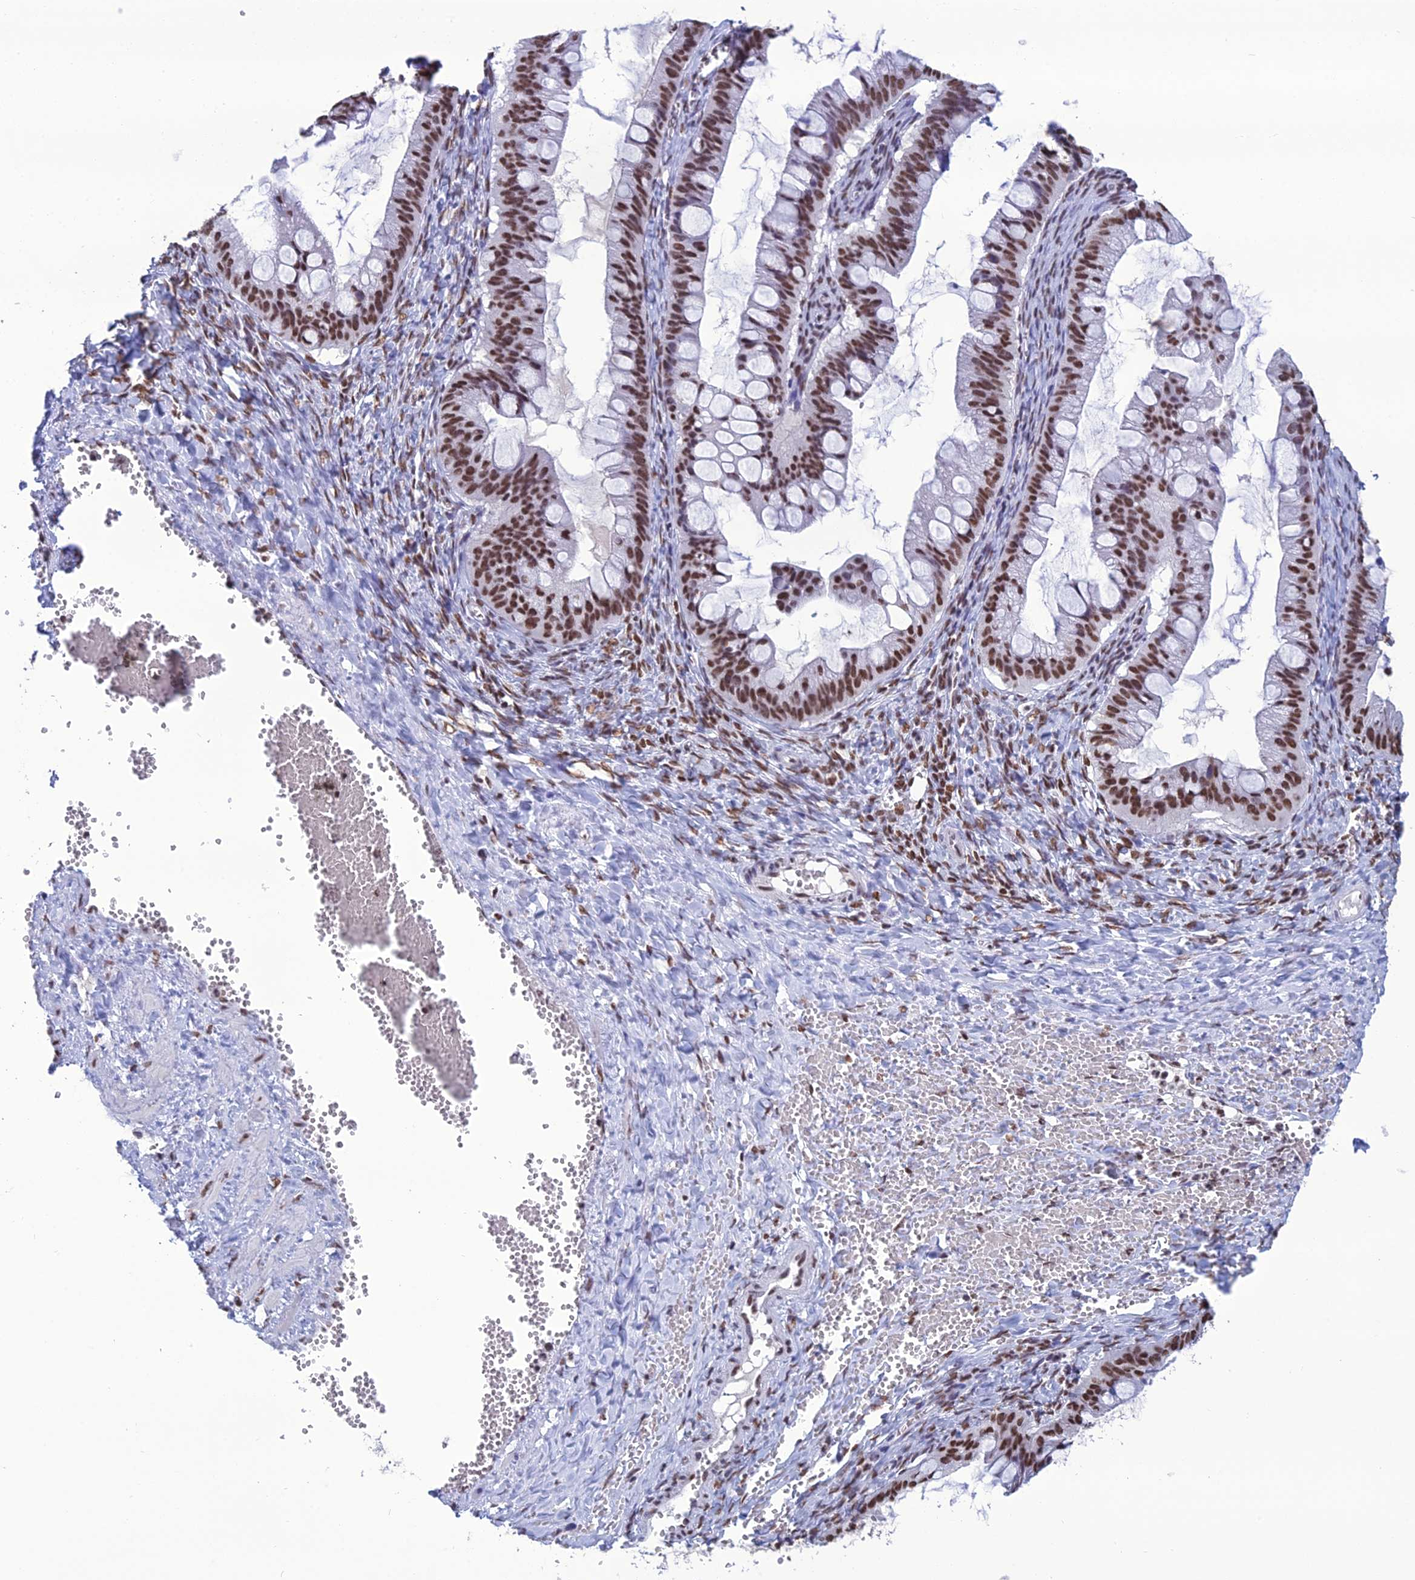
{"staining": {"intensity": "strong", "quantity": ">75%", "location": "nuclear"}, "tissue": "ovarian cancer", "cell_type": "Tumor cells", "image_type": "cancer", "snomed": [{"axis": "morphology", "description": "Cystadenocarcinoma, mucinous, NOS"}, {"axis": "topography", "description": "Ovary"}], "caption": "Strong nuclear expression is appreciated in approximately >75% of tumor cells in ovarian mucinous cystadenocarcinoma.", "gene": "PRAMEF12", "patient": {"sex": "female", "age": 73}}